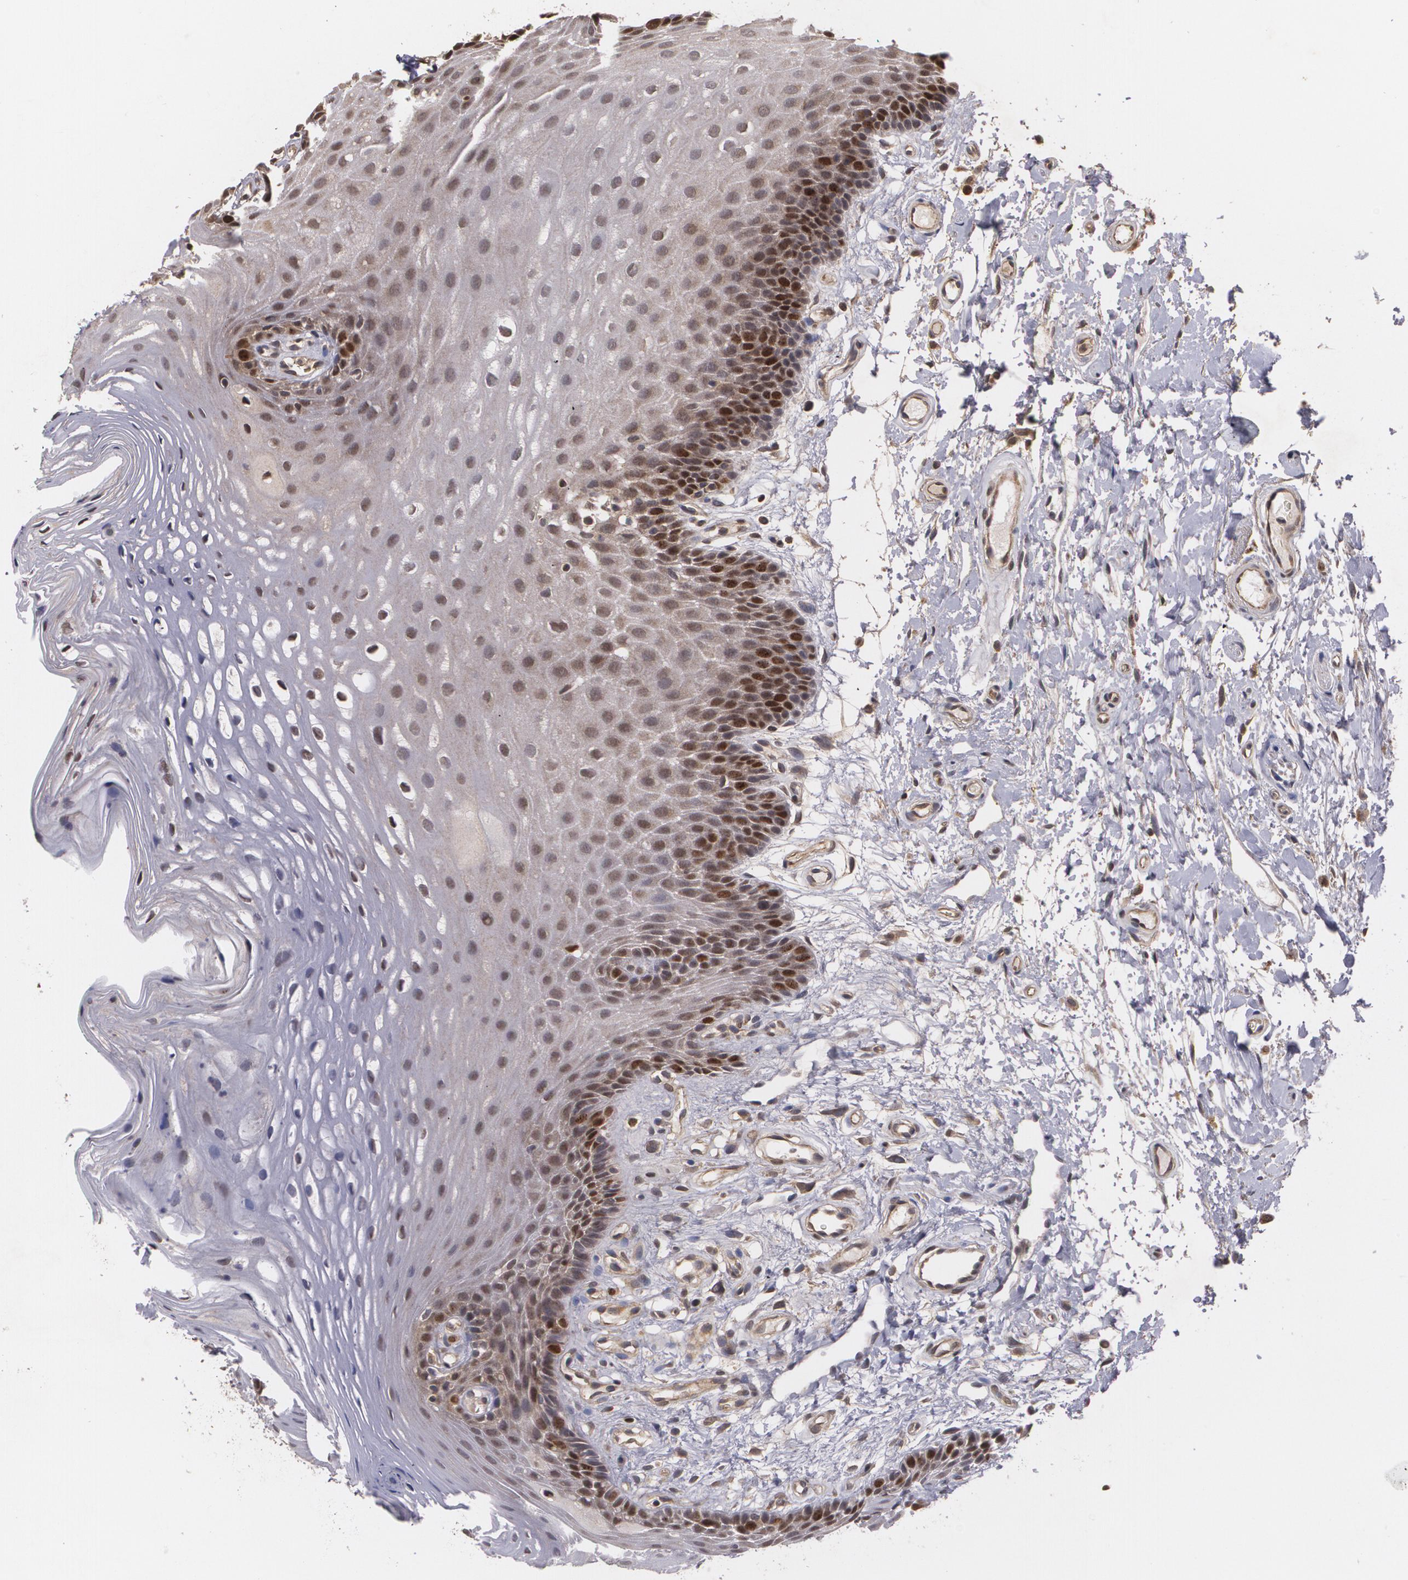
{"staining": {"intensity": "moderate", "quantity": "25%-75%", "location": "cytoplasmic/membranous,nuclear"}, "tissue": "oral mucosa", "cell_type": "Squamous epithelial cells", "image_type": "normal", "snomed": [{"axis": "morphology", "description": "Normal tissue, NOS"}, {"axis": "topography", "description": "Oral tissue"}], "caption": "Immunohistochemistry staining of normal oral mucosa, which exhibits medium levels of moderate cytoplasmic/membranous,nuclear expression in about 25%-75% of squamous epithelial cells indicating moderate cytoplasmic/membranous,nuclear protein expression. The staining was performed using DAB (brown) for protein detection and nuclei were counterstained in hematoxylin (blue).", "gene": "BRCA1", "patient": {"sex": "male", "age": 62}}